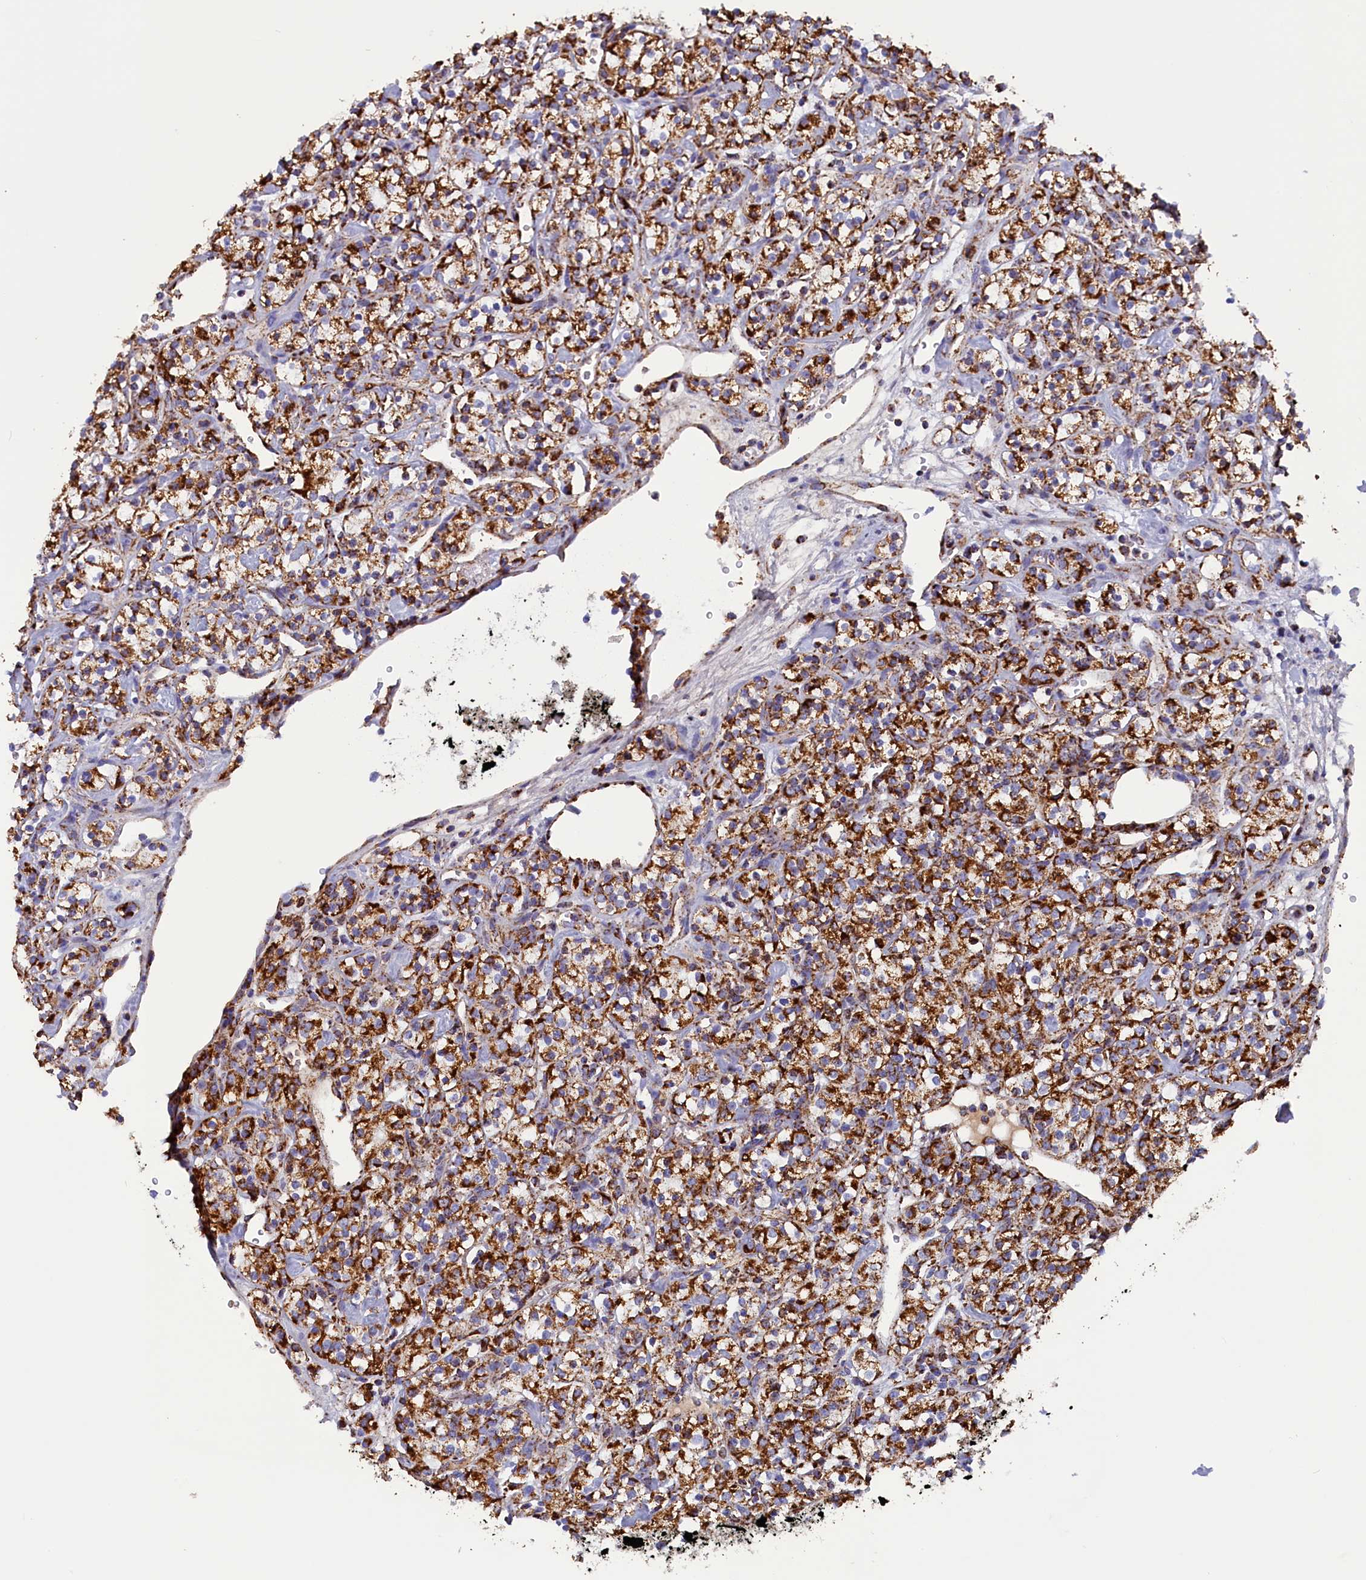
{"staining": {"intensity": "strong", "quantity": ">75%", "location": "cytoplasmic/membranous"}, "tissue": "renal cancer", "cell_type": "Tumor cells", "image_type": "cancer", "snomed": [{"axis": "morphology", "description": "Adenocarcinoma, NOS"}, {"axis": "topography", "description": "Kidney"}], "caption": "The micrograph reveals staining of renal adenocarcinoma, revealing strong cytoplasmic/membranous protein positivity (brown color) within tumor cells.", "gene": "SLC39A3", "patient": {"sex": "male", "age": 77}}